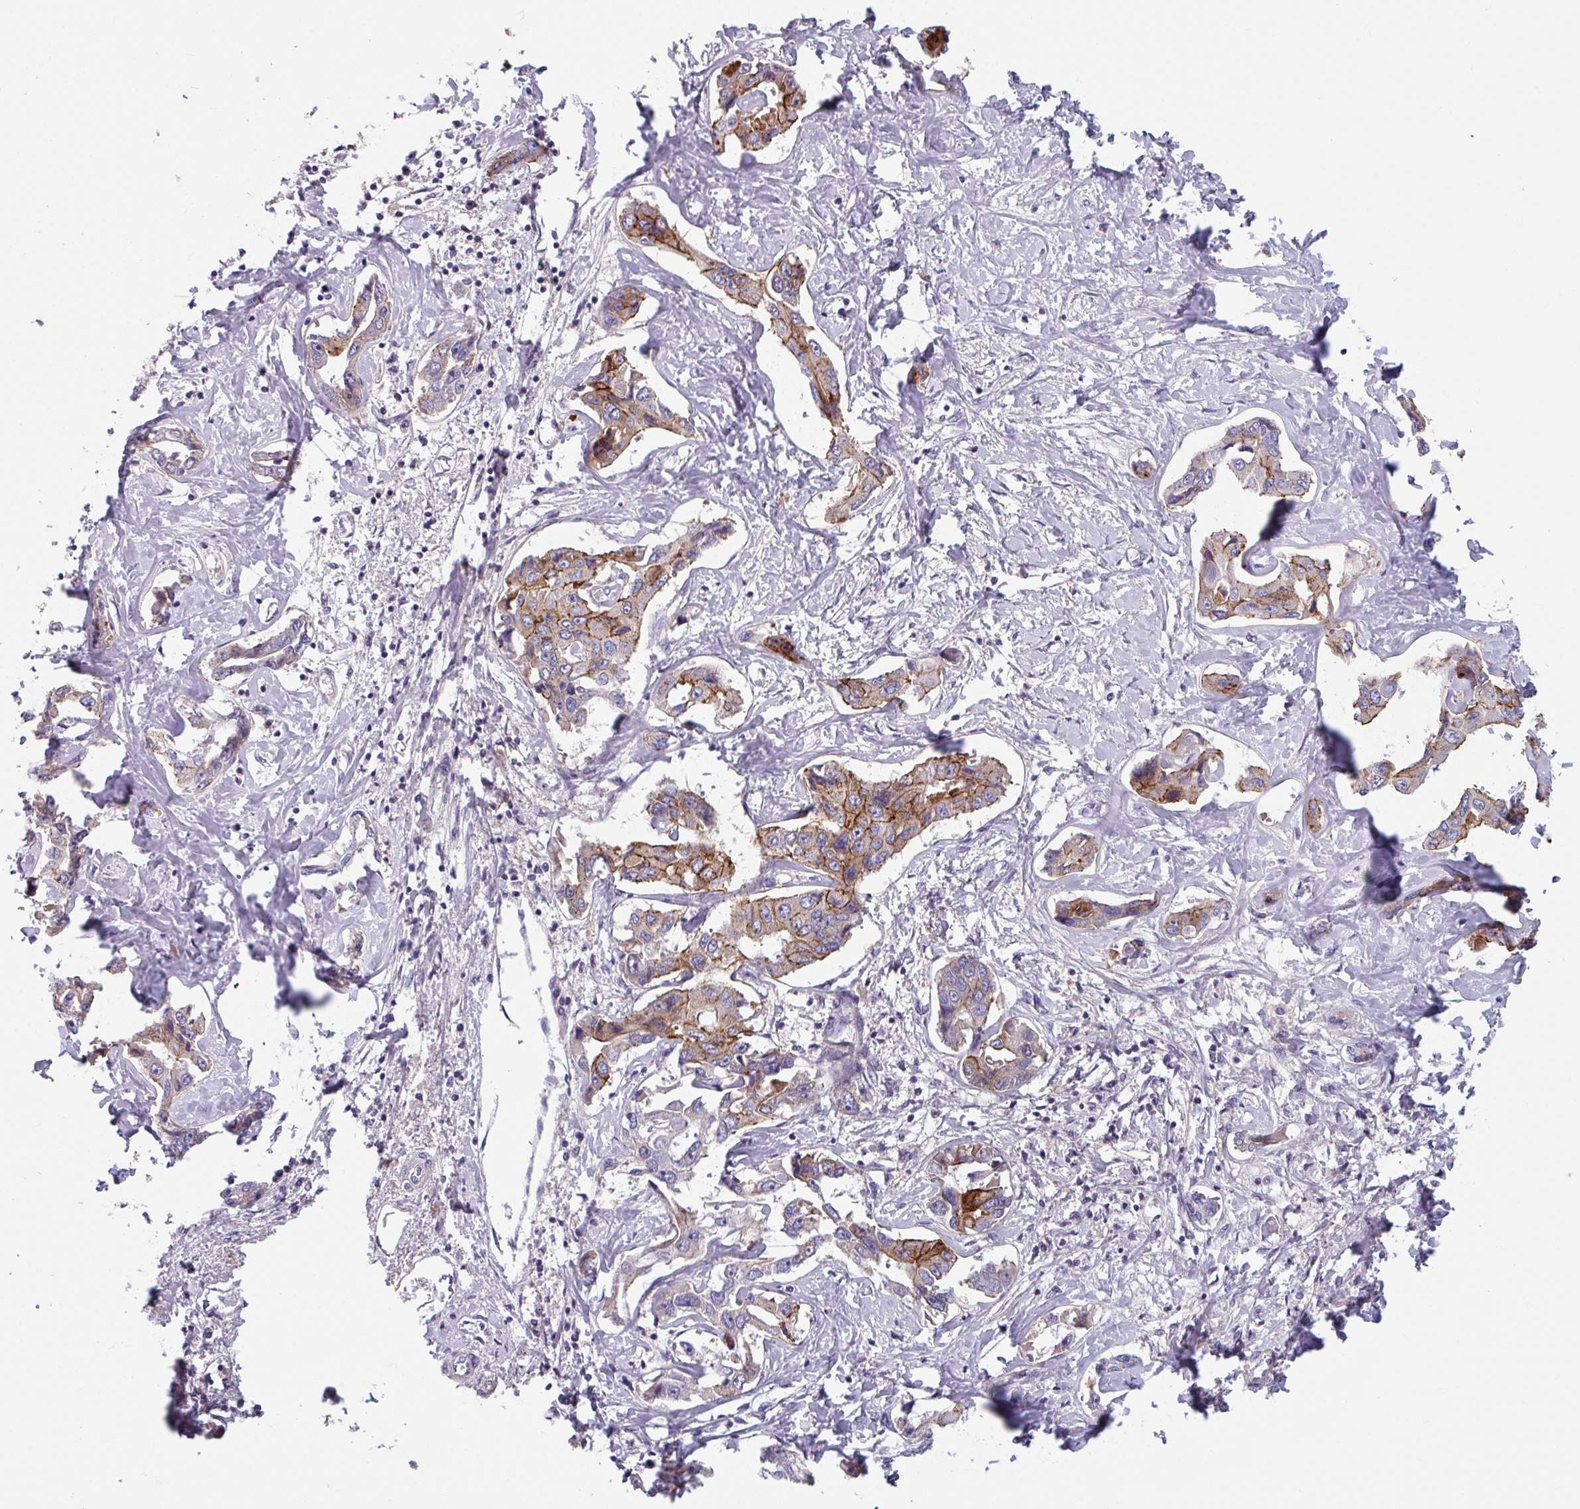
{"staining": {"intensity": "moderate", "quantity": "<25%", "location": "cytoplasmic/membranous"}, "tissue": "liver cancer", "cell_type": "Tumor cells", "image_type": "cancer", "snomed": [{"axis": "morphology", "description": "Cholangiocarcinoma"}, {"axis": "topography", "description": "Liver"}], "caption": "Moderate cytoplasmic/membranous positivity is present in approximately <25% of tumor cells in liver cancer.", "gene": "TMEM132A", "patient": {"sex": "male", "age": 59}}